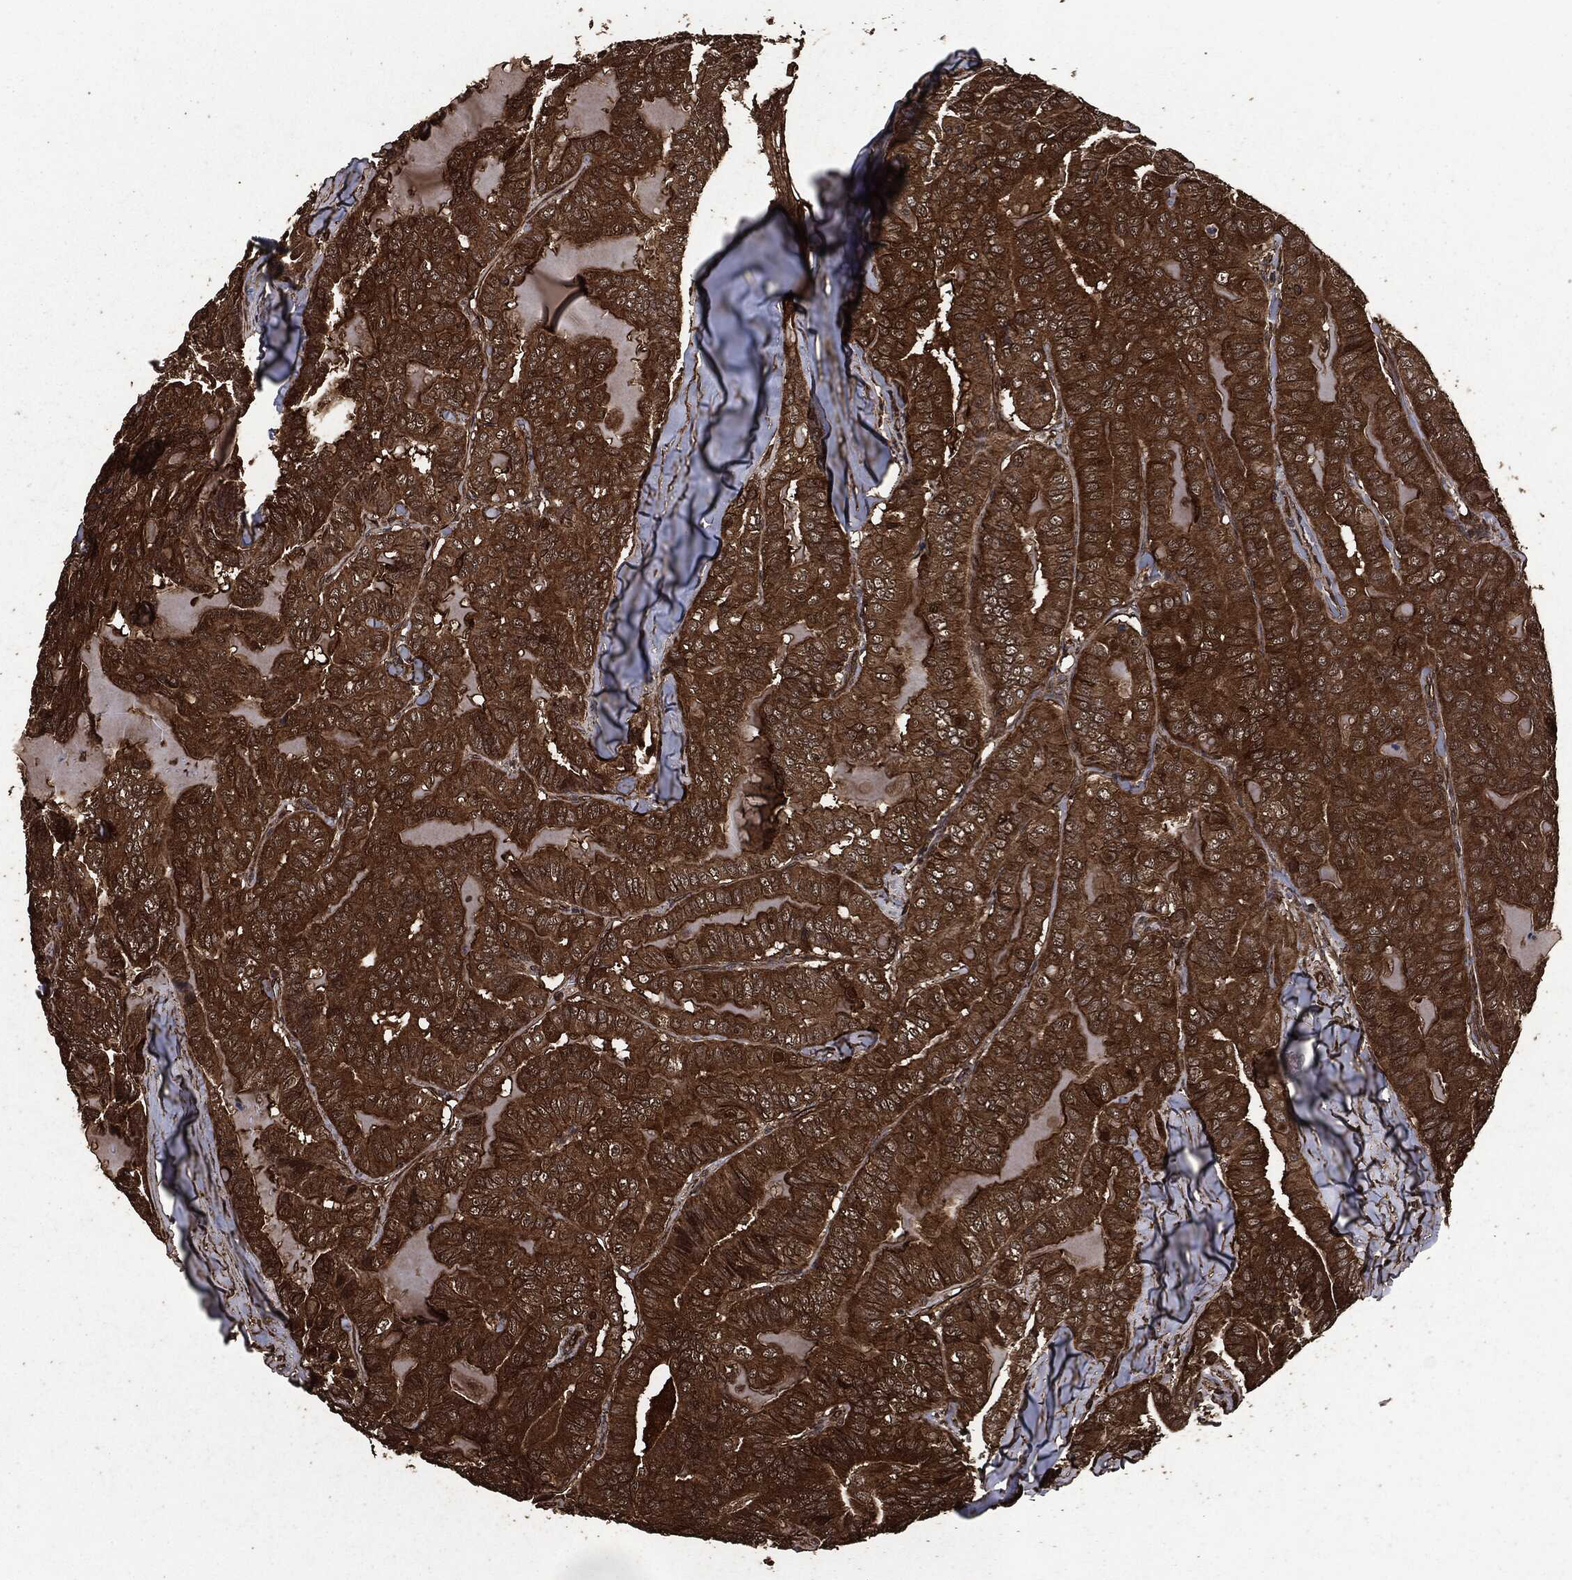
{"staining": {"intensity": "strong", "quantity": "25%-75%", "location": "cytoplasmic/membranous"}, "tissue": "thyroid cancer", "cell_type": "Tumor cells", "image_type": "cancer", "snomed": [{"axis": "morphology", "description": "Papillary adenocarcinoma, NOS"}, {"axis": "topography", "description": "Thyroid gland"}], "caption": "DAB immunohistochemical staining of human thyroid cancer (papillary adenocarcinoma) shows strong cytoplasmic/membranous protein positivity in approximately 25%-75% of tumor cells. The protein is stained brown, and the nuclei are stained in blue (DAB (3,3'-diaminobenzidine) IHC with brightfield microscopy, high magnification).", "gene": "HRAS", "patient": {"sex": "female", "age": 68}}